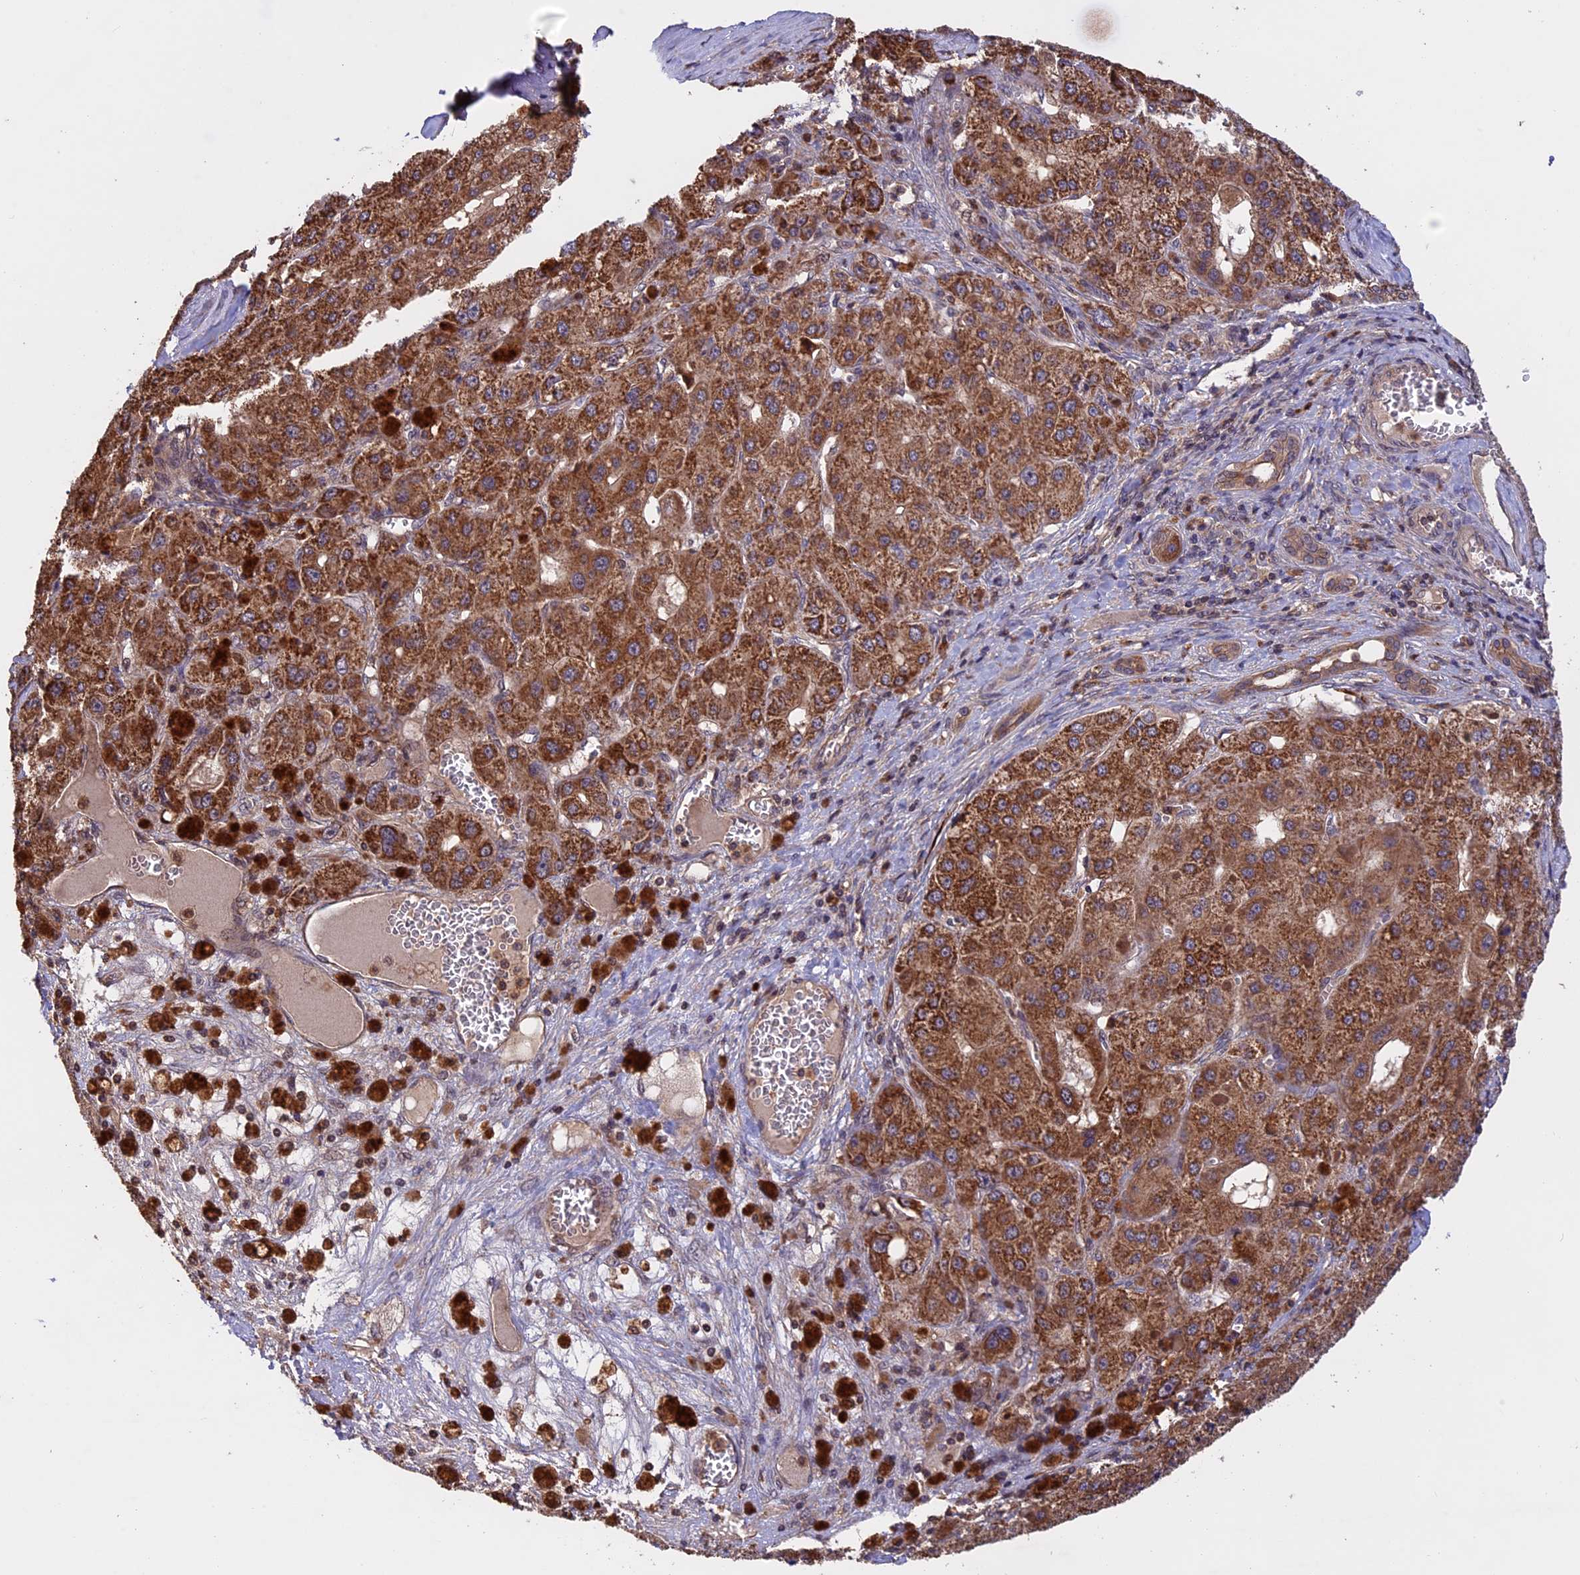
{"staining": {"intensity": "moderate", "quantity": ">75%", "location": "cytoplasmic/membranous"}, "tissue": "liver cancer", "cell_type": "Tumor cells", "image_type": "cancer", "snomed": [{"axis": "morphology", "description": "Carcinoma, Hepatocellular, NOS"}, {"axis": "topography", "description": "Liver"}], "caption": "Hepatocellular carcinoma (liver) was stained to show a protein in brown. There is medium levels of moderate cytoplasmic/membranous staining in approximately >75% of tumor cells.", "gene": "PKD2L2", "patient": {"sex": "female", "age": 73}}